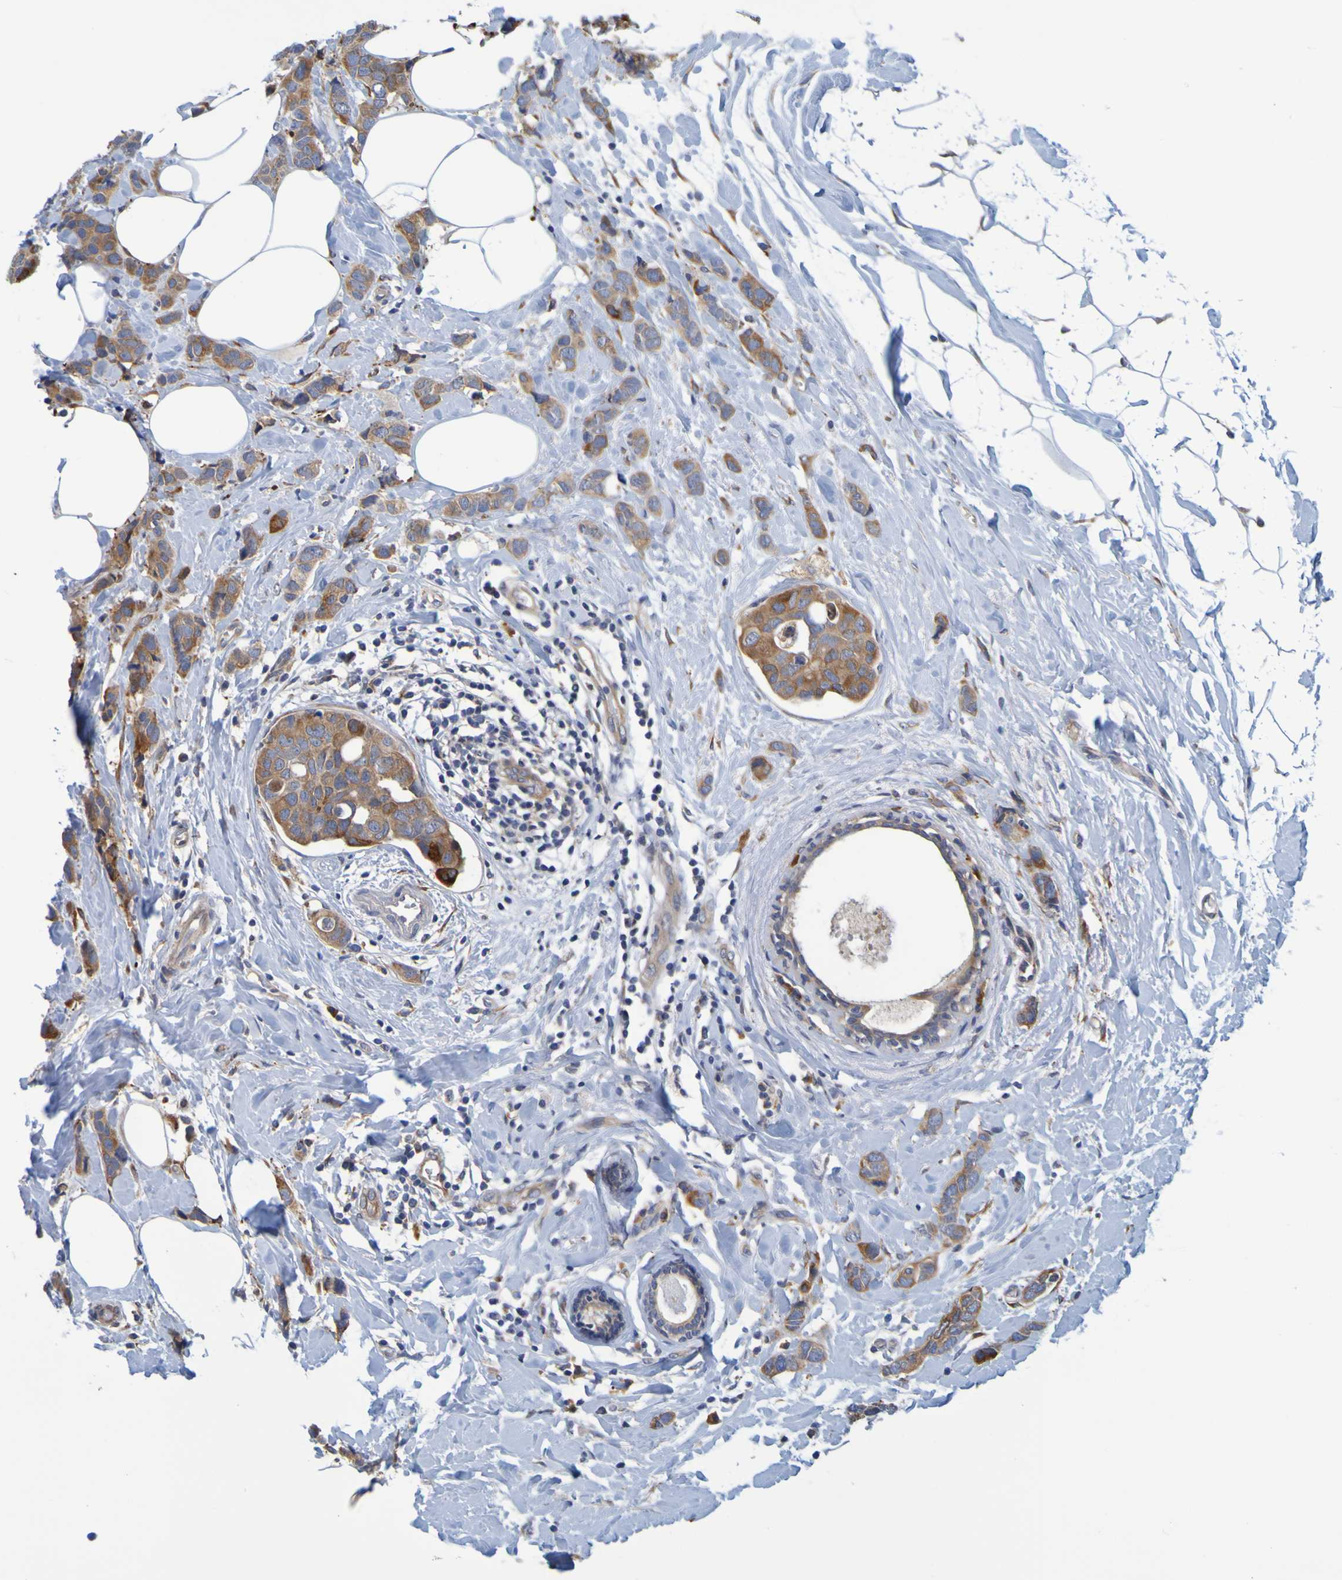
{"staining": {"intensity": "strong", "quantity": ">75%", "location": "cytoplasmic/membranous"}, "tissue": "breast cancer", "cell_type": "Tumor cells", "image_type": "cancer", "snomed": [{"axis": "morphology", "description": "Normal tissue, NOS"}, {"axis": "morphology", "description": "Duct carcinoma"}, {"axis": "topography", "description": "Breast"}], "caption": "DAB immunohistochemical staining of intraductal carcinoma (breast) demonstrates strong cytoplasmic/membranous protein staining in about >75% of tumor cells. Immunohistochemistry stains the protein in brown and the nuclei are stained blue.", "gene": "SIL1", "patient": {"sex": "female", "age": 50}}